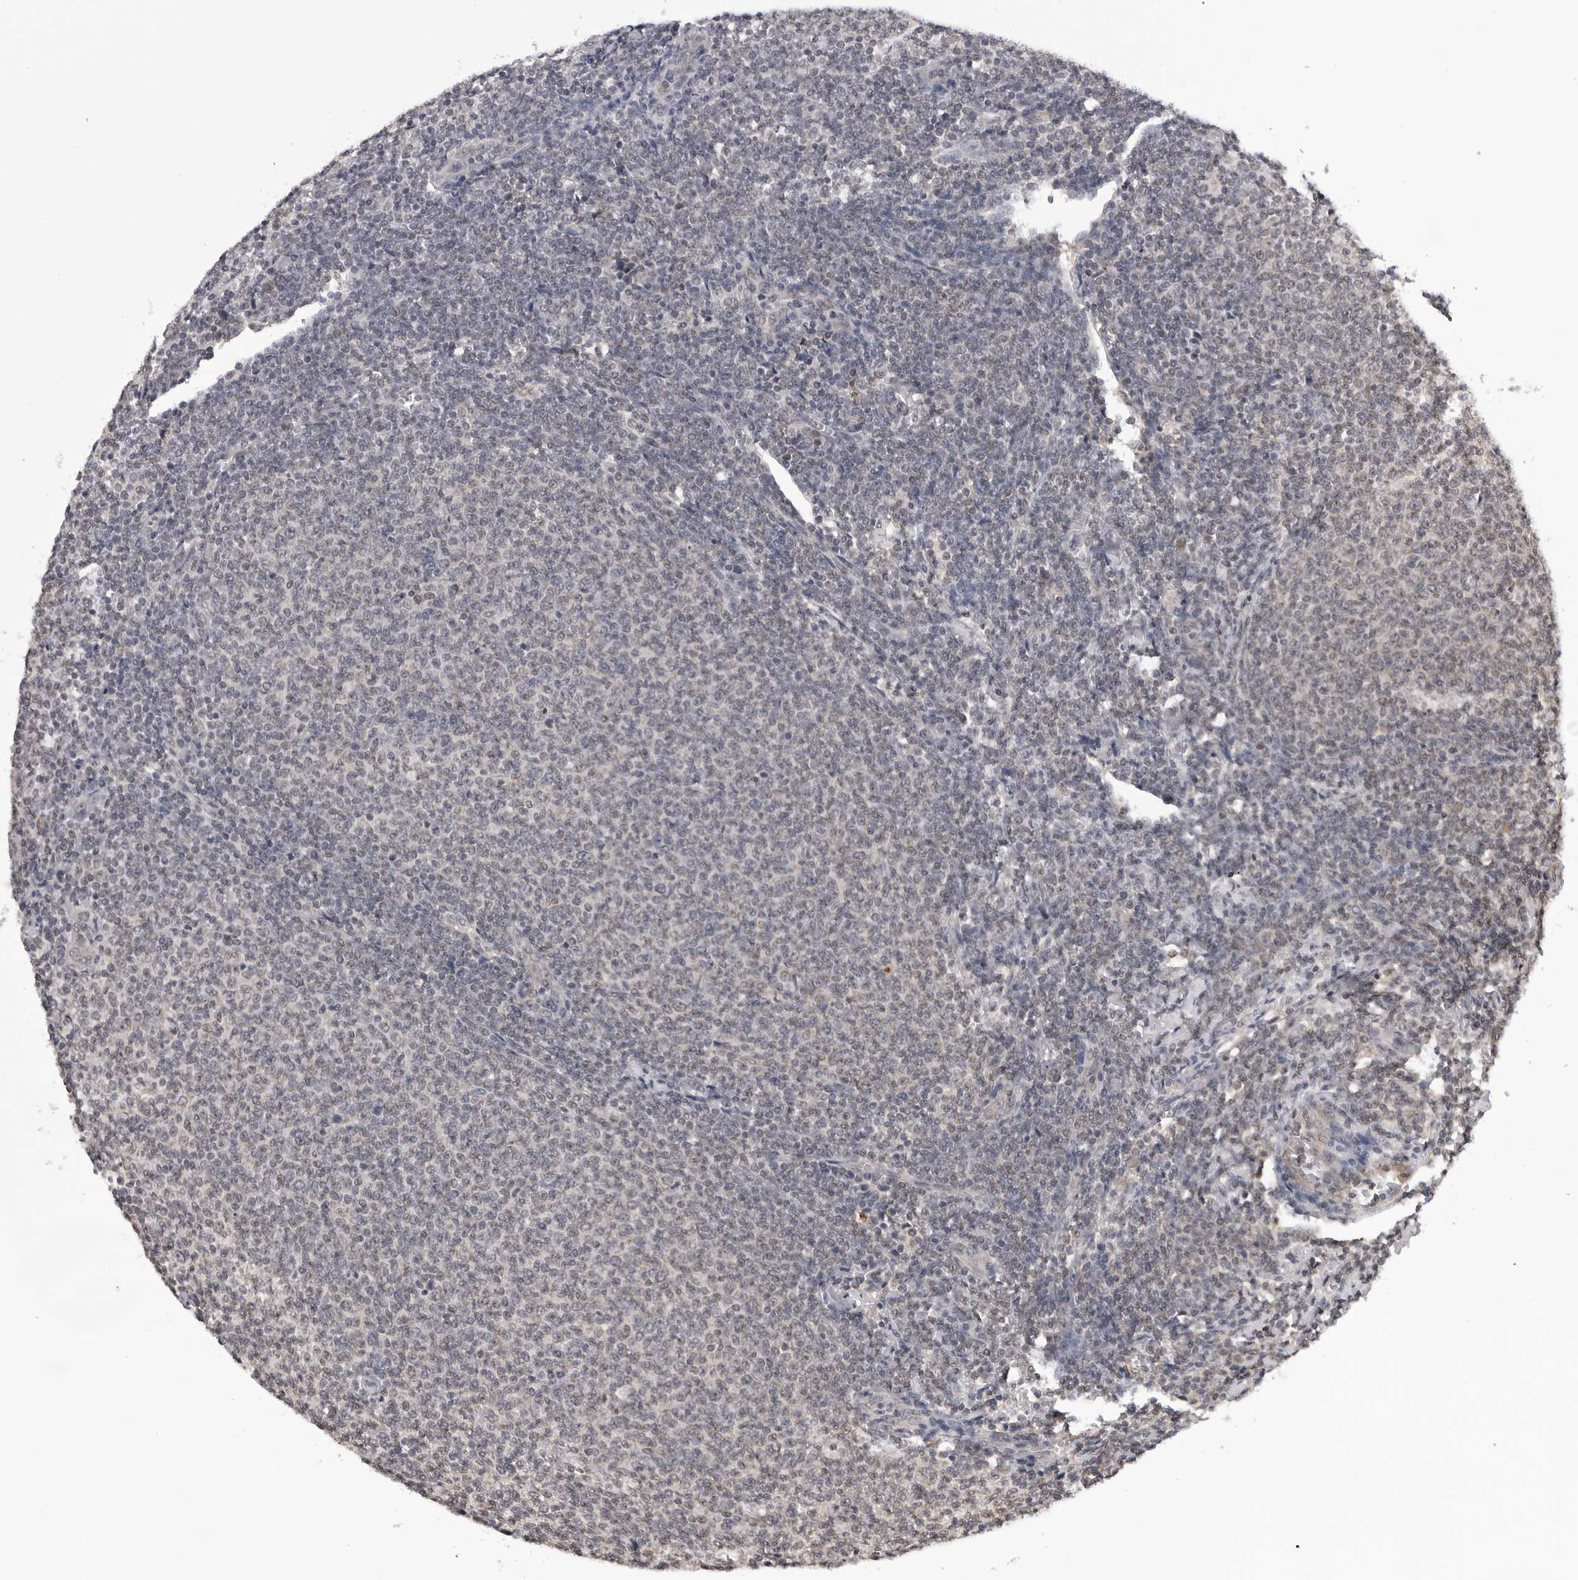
{"staining": {"intensity": "negative", "quantity": "none", "location": "none"}, "tissue": "lymphoma", "cell_type": "Tumor cells", "image_type": "cancer", "snomed": [{"axis": "morphology", "description": "Malignant lymphoma, non-Hodgkin's type, Low grade"}, {"axis": "topography", "description": "Lymph node"}], "caption": "There is no significant expression in tumor cells of lymphoma. (DAB immunohistochemistry, high magnification).", "gene": "CDK20", "patient": {"sex": "male", "age": 66}}